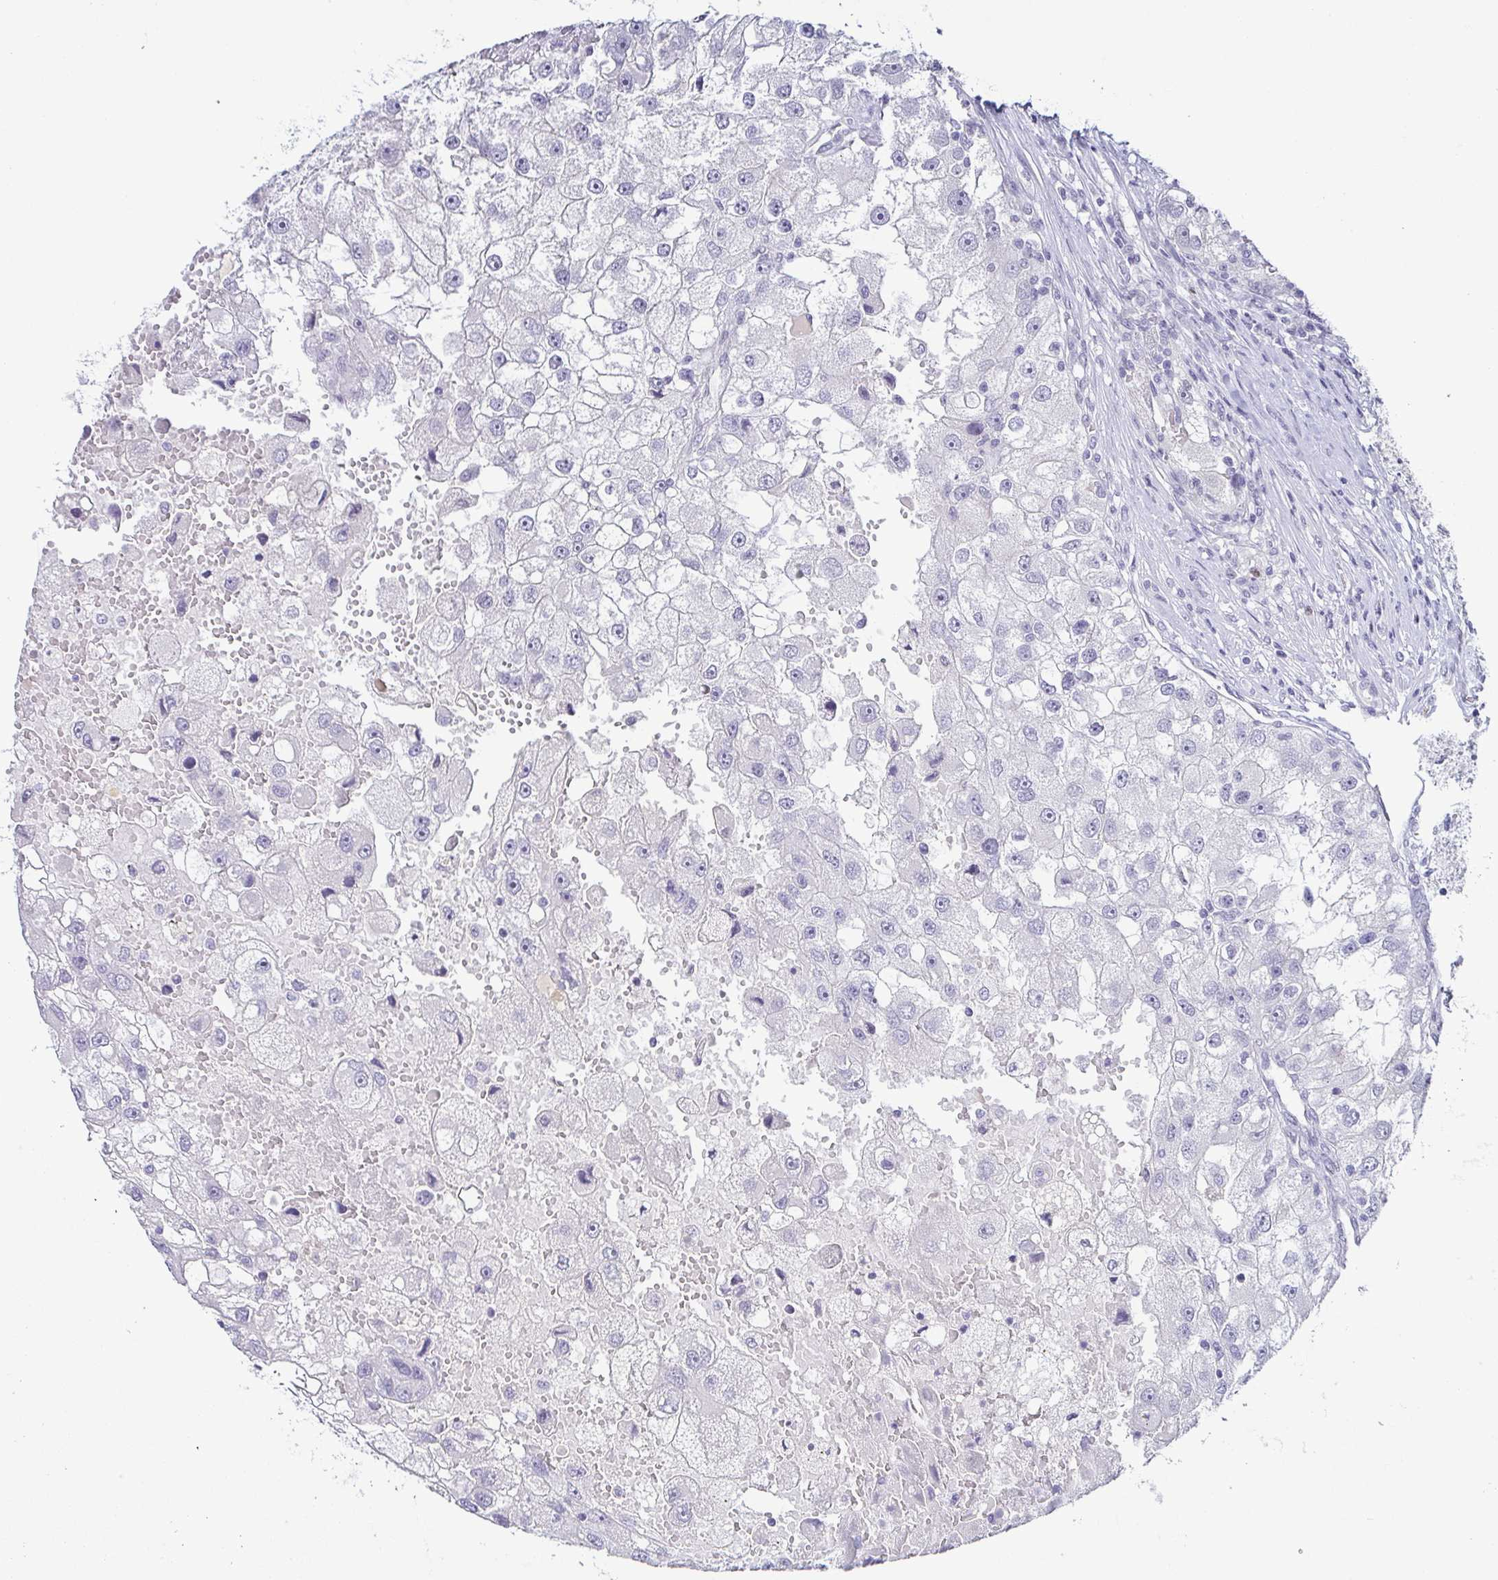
{"staining": {"intensity": "negative", "quantity": "none", "location": "none"}, "tissue": "renal cancer", "cell_type": "Tumor cells", "image_type": "cancer", "snomed": [{"axis": "morphology", "description": "Adenocarcinoma, NOS"}, {"axis": "topography", "description": "Kidney"}], "caption": "This is an IHC photomicrograph of human renal adenocarcinoma. There is no positivity in tumor cells.", "gene": "TCF3", "patient": {"sex": "male", "age": 63}}